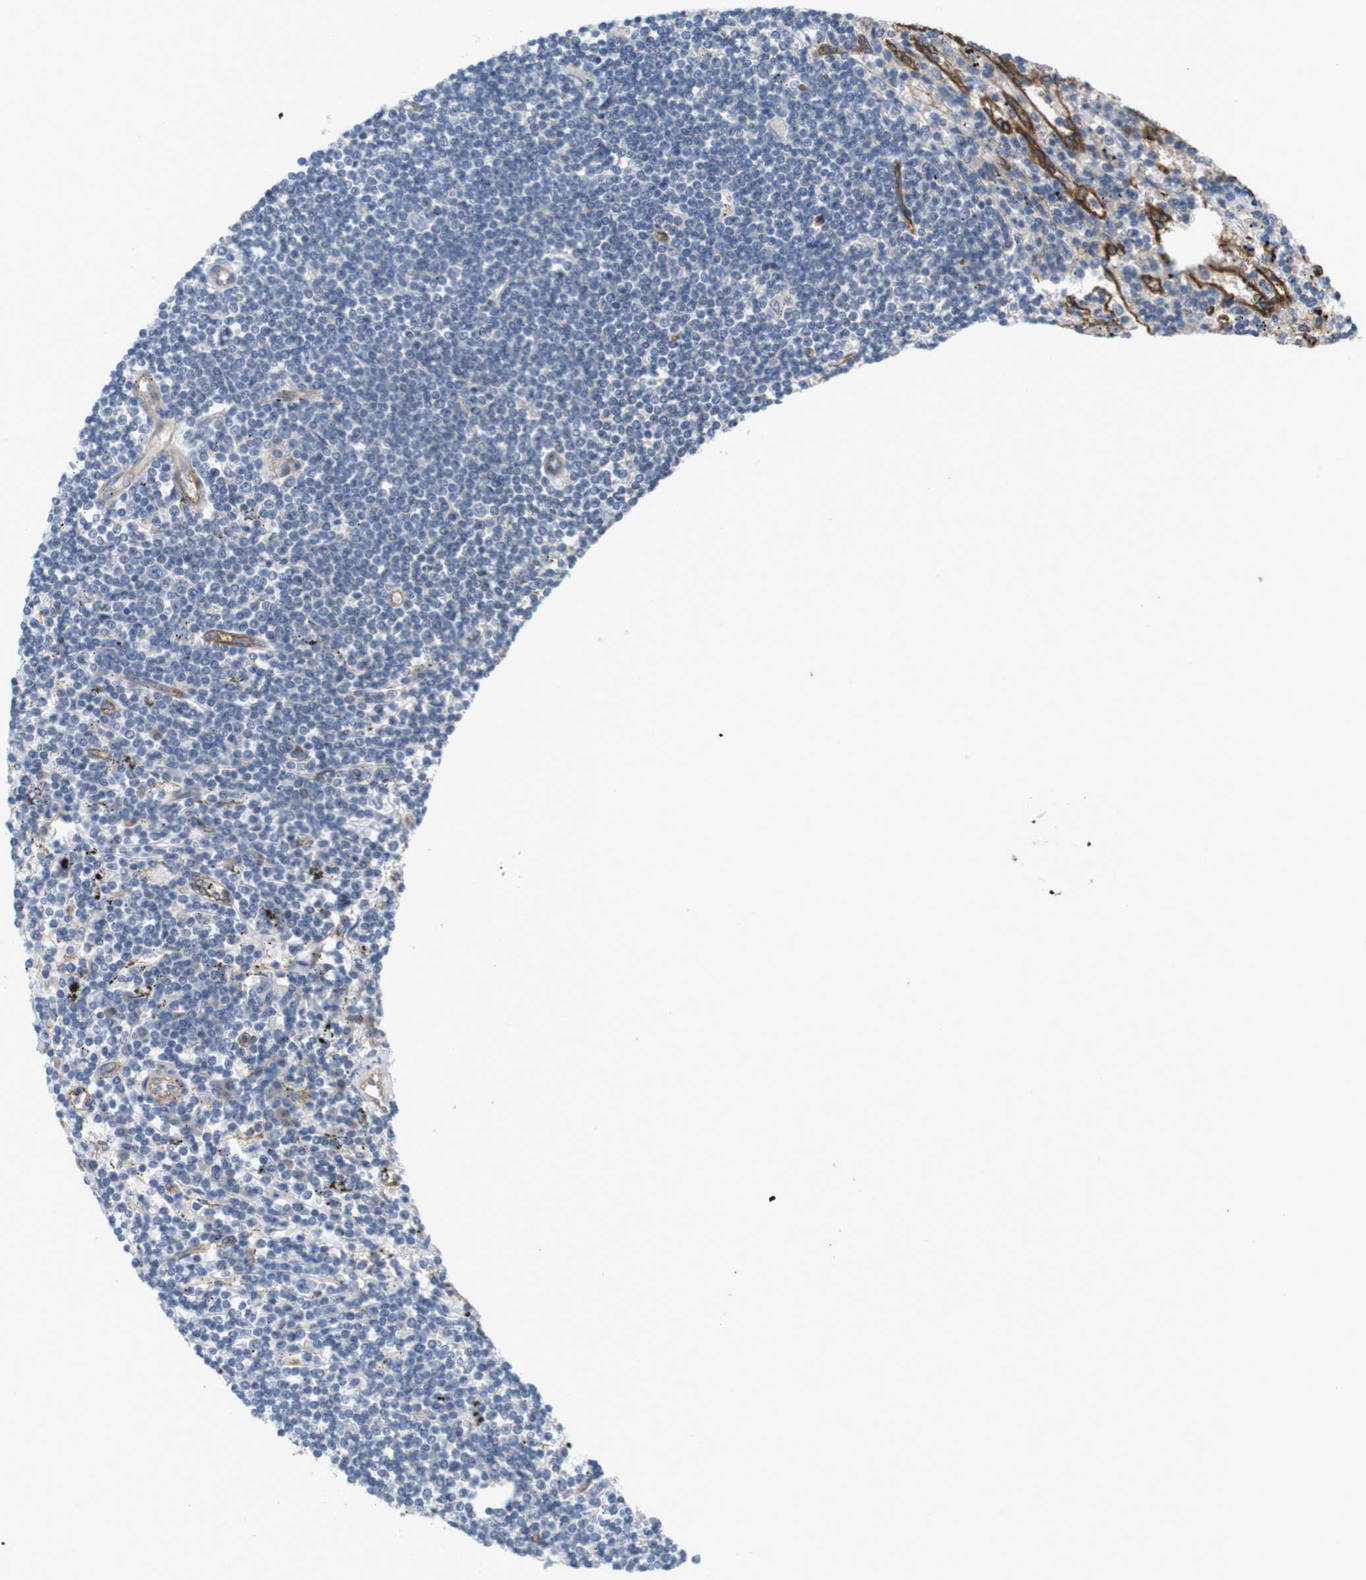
{"staining": {"intensity": "negative", "quantity": "none", "location": "none"}, "tissue": "lymphoma", "cell_type": "Tumor cells", "image_type": "cancer", "snomed": [{"axis": "morphology", "description": "Malignant lymphoma, non-Hodgkin's type, Low grade"}, {"axis": "topography", "description": "Spleen"}], "caption": "Human lymphoma stained for a protein using immunohistochemistry displays no staining in tumor cells.", "gene": "BVES", "patient": {"sex": "male", "age": 76}}